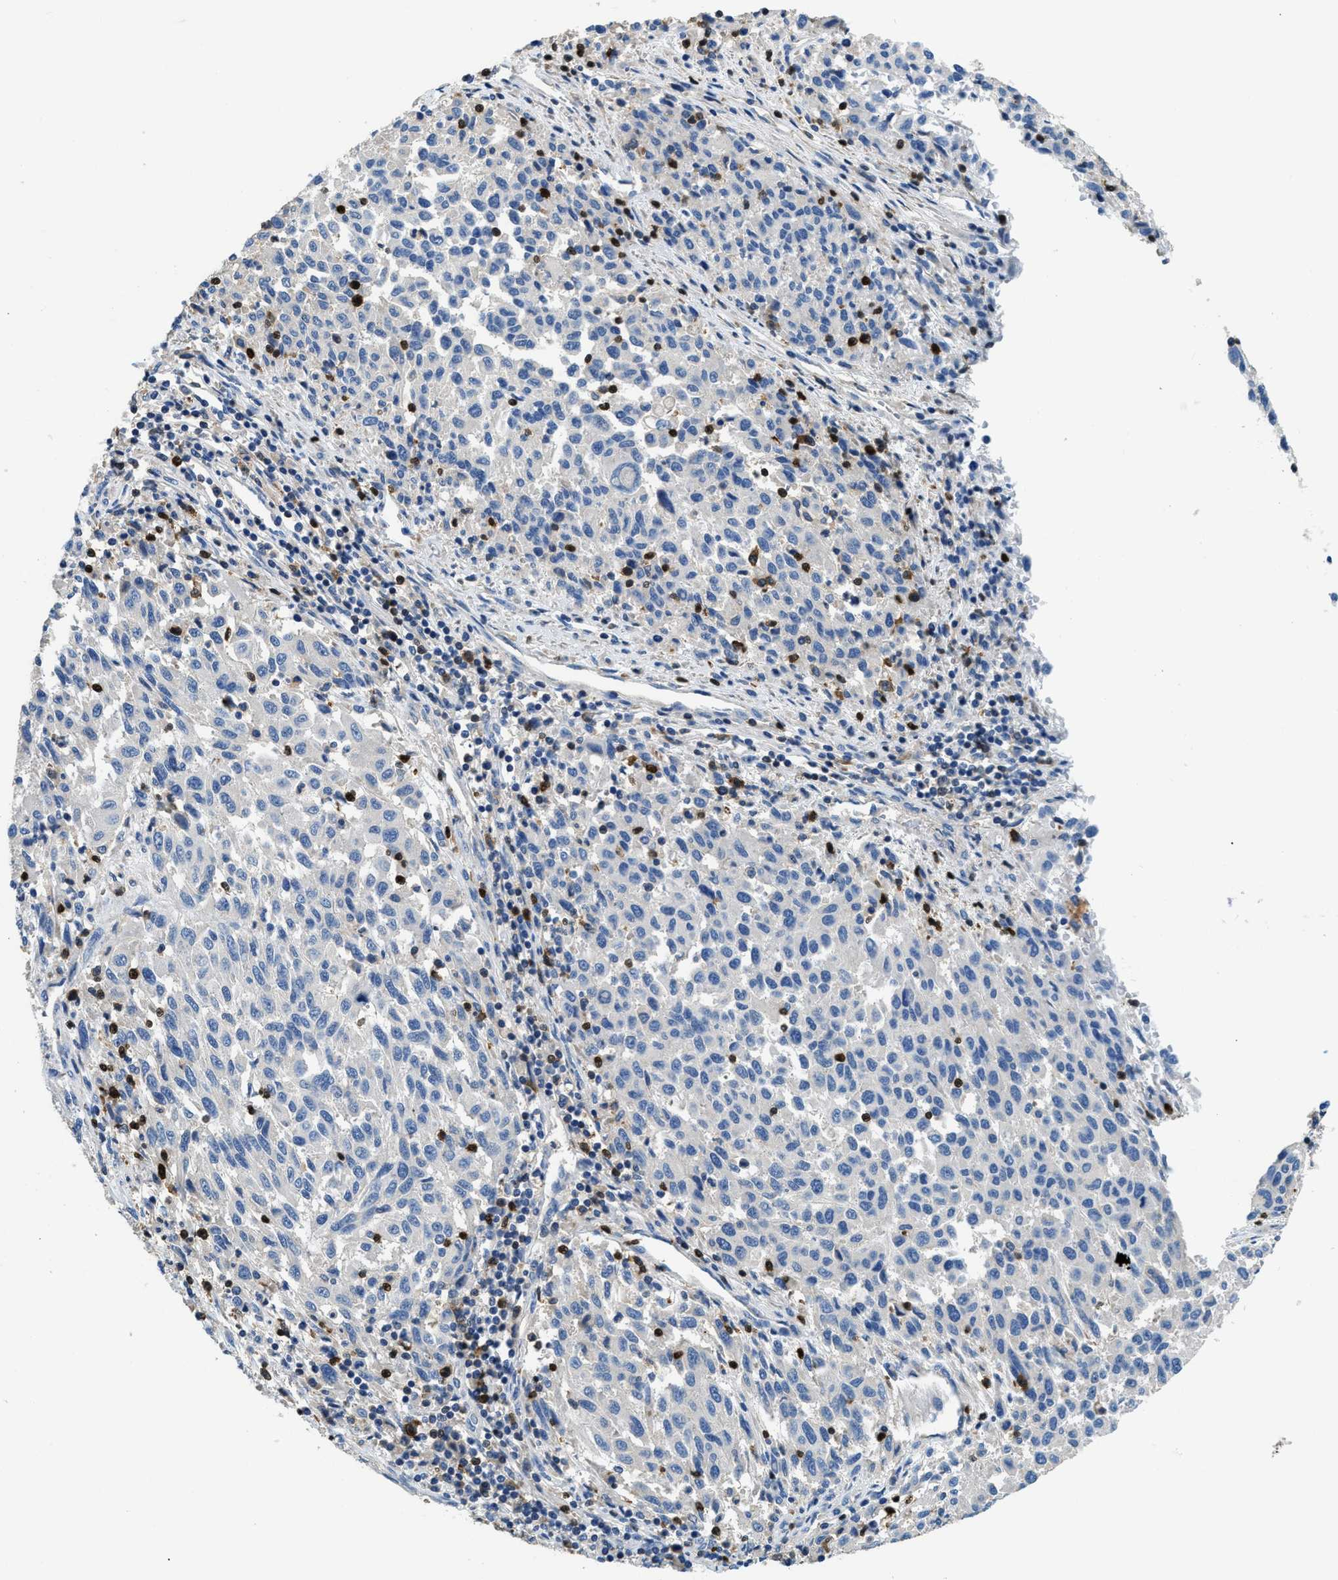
{"staining": {"intensity": "negative", "quantity": "none", "location": "none"}, "tissue": "melanoma", "cell_type": "Tumor cells", "image_type": "cancer", "snomed": [{"axis": "morphology", "description": "Malignant melanoma, Metastatic site"}, {"axis": "topography", "description": "Lymph node"}], "caption": "IHC image of neoplastic tissue: human malignant melanoma (metastatic site) stained with DAB shows no significant protein expression in tumor cells.", "gene": "TOX", "patient": {"sex": "male", "age": 61}}